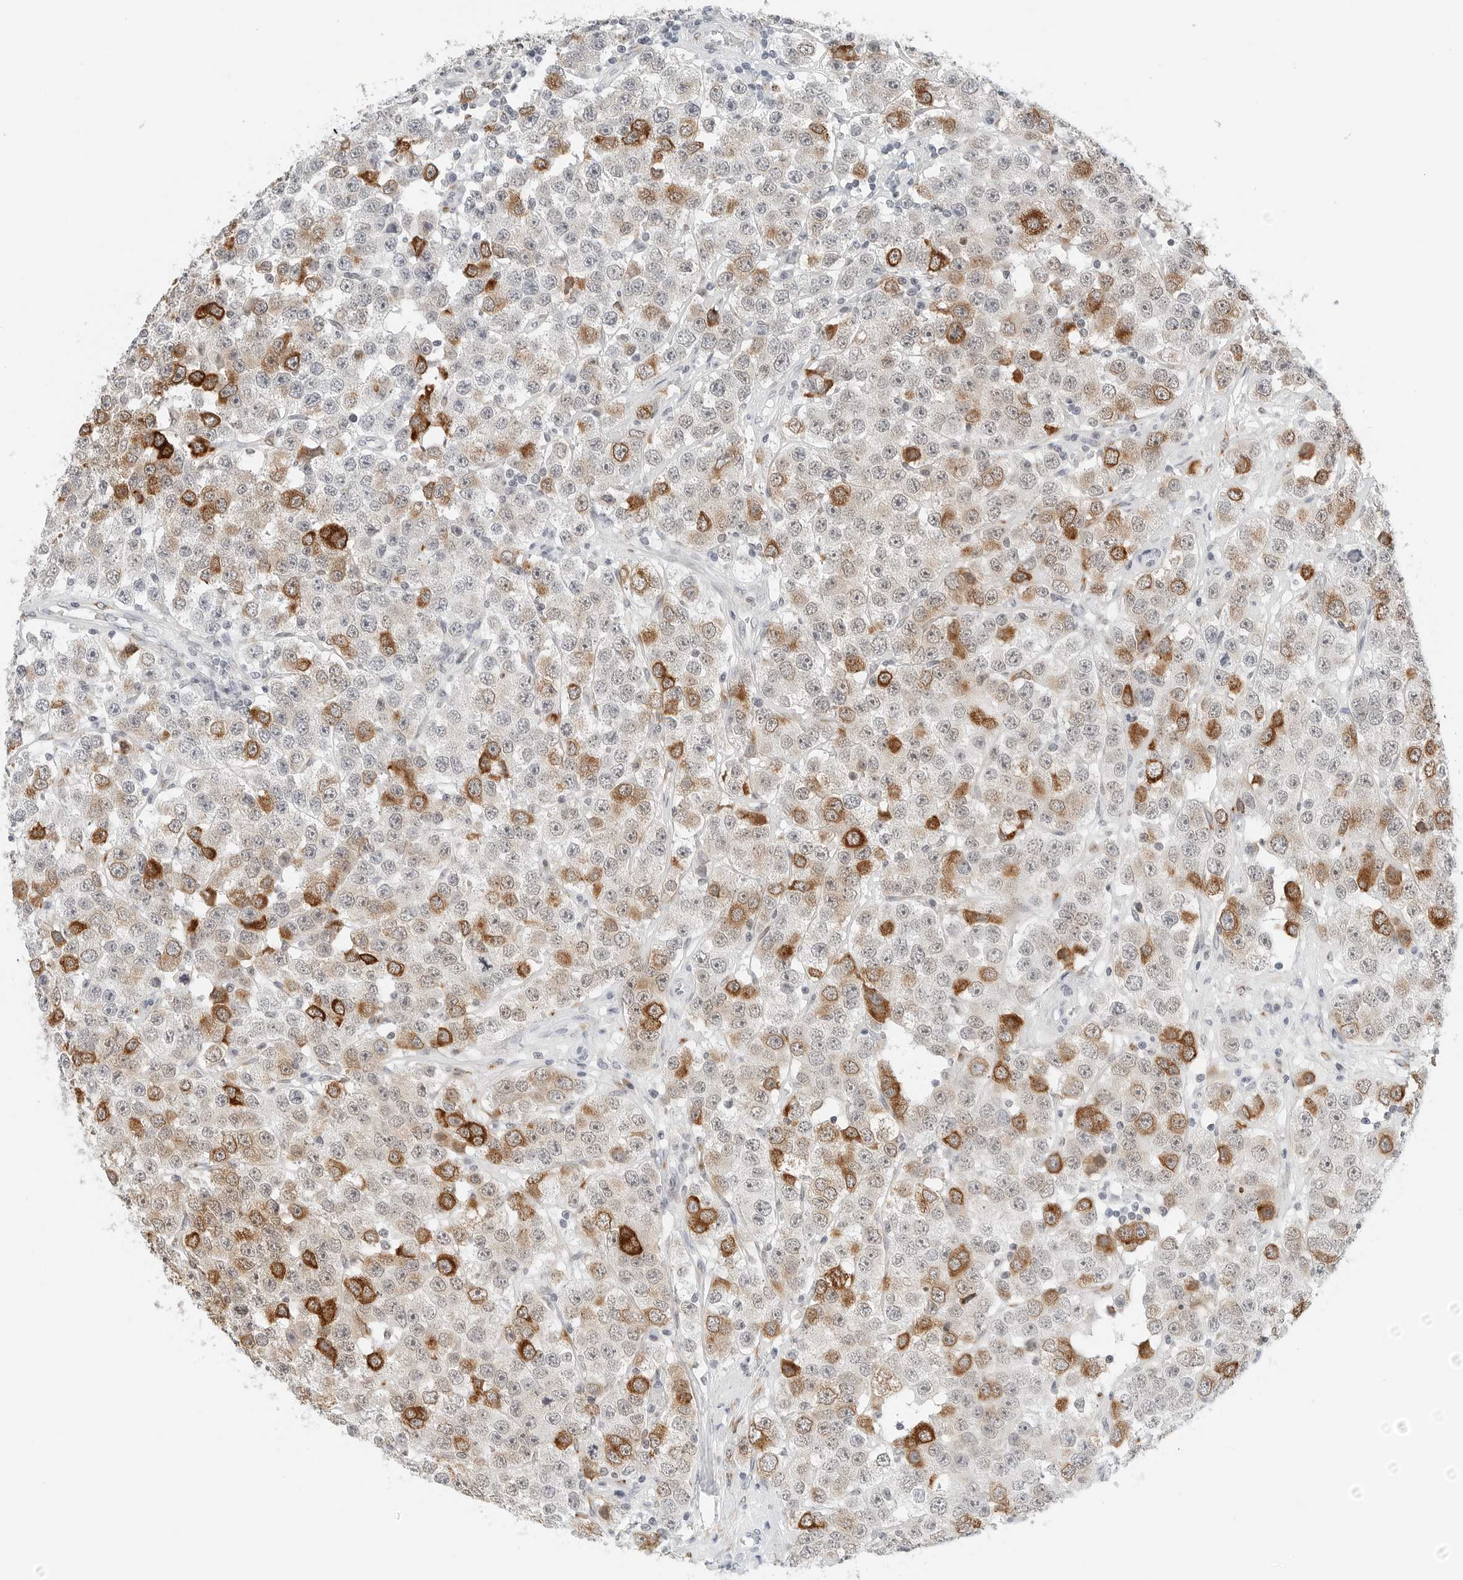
{"staining": {"intensity": "strong", "quantity": "<25%", "location": "cytoplasmic/membranous"}, "tissue": "testis cancer", "cell_type": "Tumor cells", "image_type": "cancer", "snomed": [{"axis": "morphology", "description": "Seminoma, NOS"}, {"axis": "topography", "description": "Testis"}], "caption": "Immunohistochemistry (IHC) staining of testis cancer (seminoma), which shows medium levels of strong cytoplasmic/membranous staining in approximately <25% of tumor cells indicating strong cytoplasmic/membranous protein expression. The staining was performed using DAB (3,3'-diaminobenzidine) (brown) for protein detection and nuclei were counterstained in hematoxylin (blue).", "gene": "P4HA2", "patient": {"sex": "male", "age": 28}}